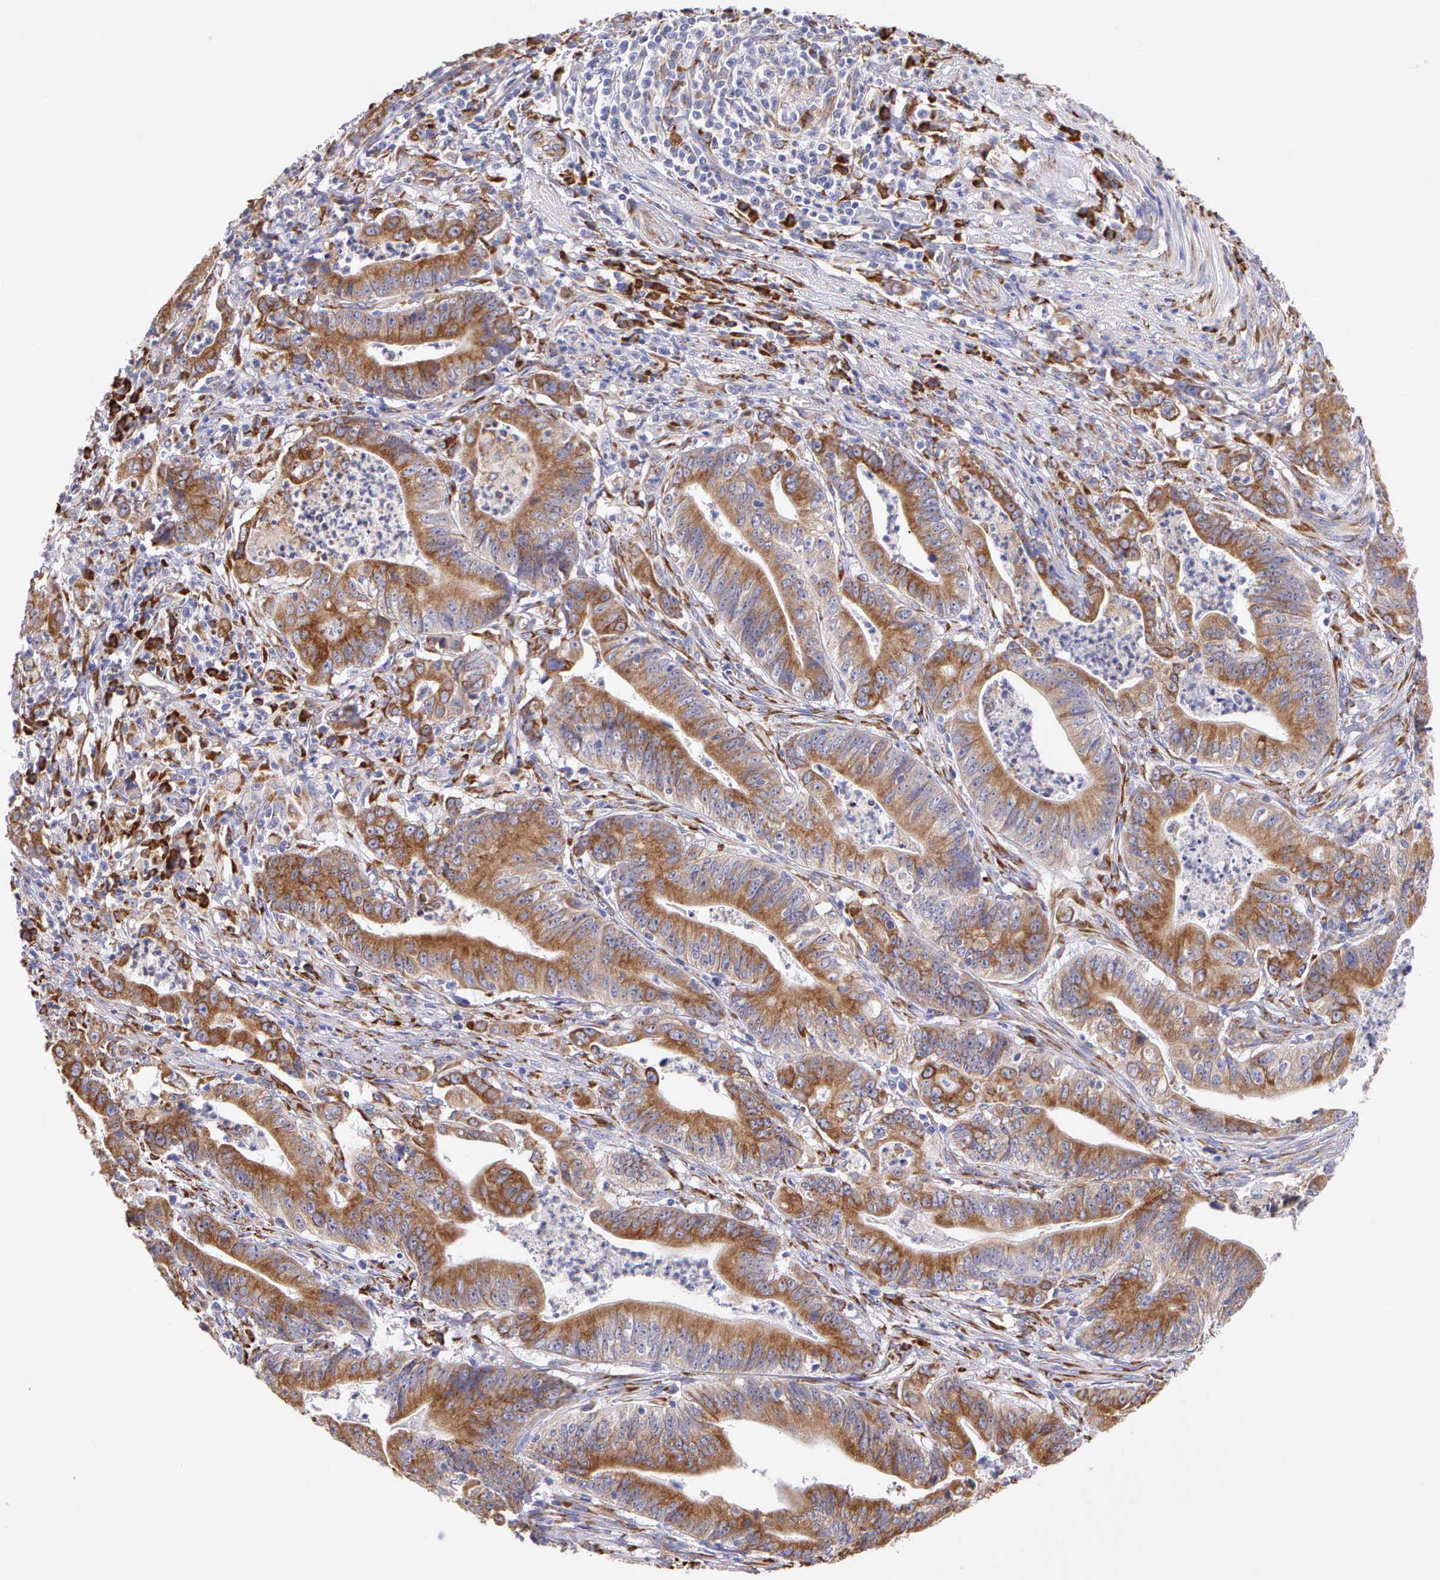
{"staining": {"intensity": "moderate", "quantity": ">75%", "location": "cytoplasmic/membranous"}, "tissue": "stomach cancer", "cell_type": "Tumor cells", "image_type": "cancer", "snomed": [{"axis": "morphology", "description": "Adenocarcinoma, NOS"}, {"axis": "topography", "description": "Stomach, lower"}], "caption": "The immunohistochemical stain shows moderate cytoplasmic/membranous staining in tumor cells of stomach adenocarcinoma tissue.", "gene": "CKAP4", "patient": {"sex": "female", "age": 86}}